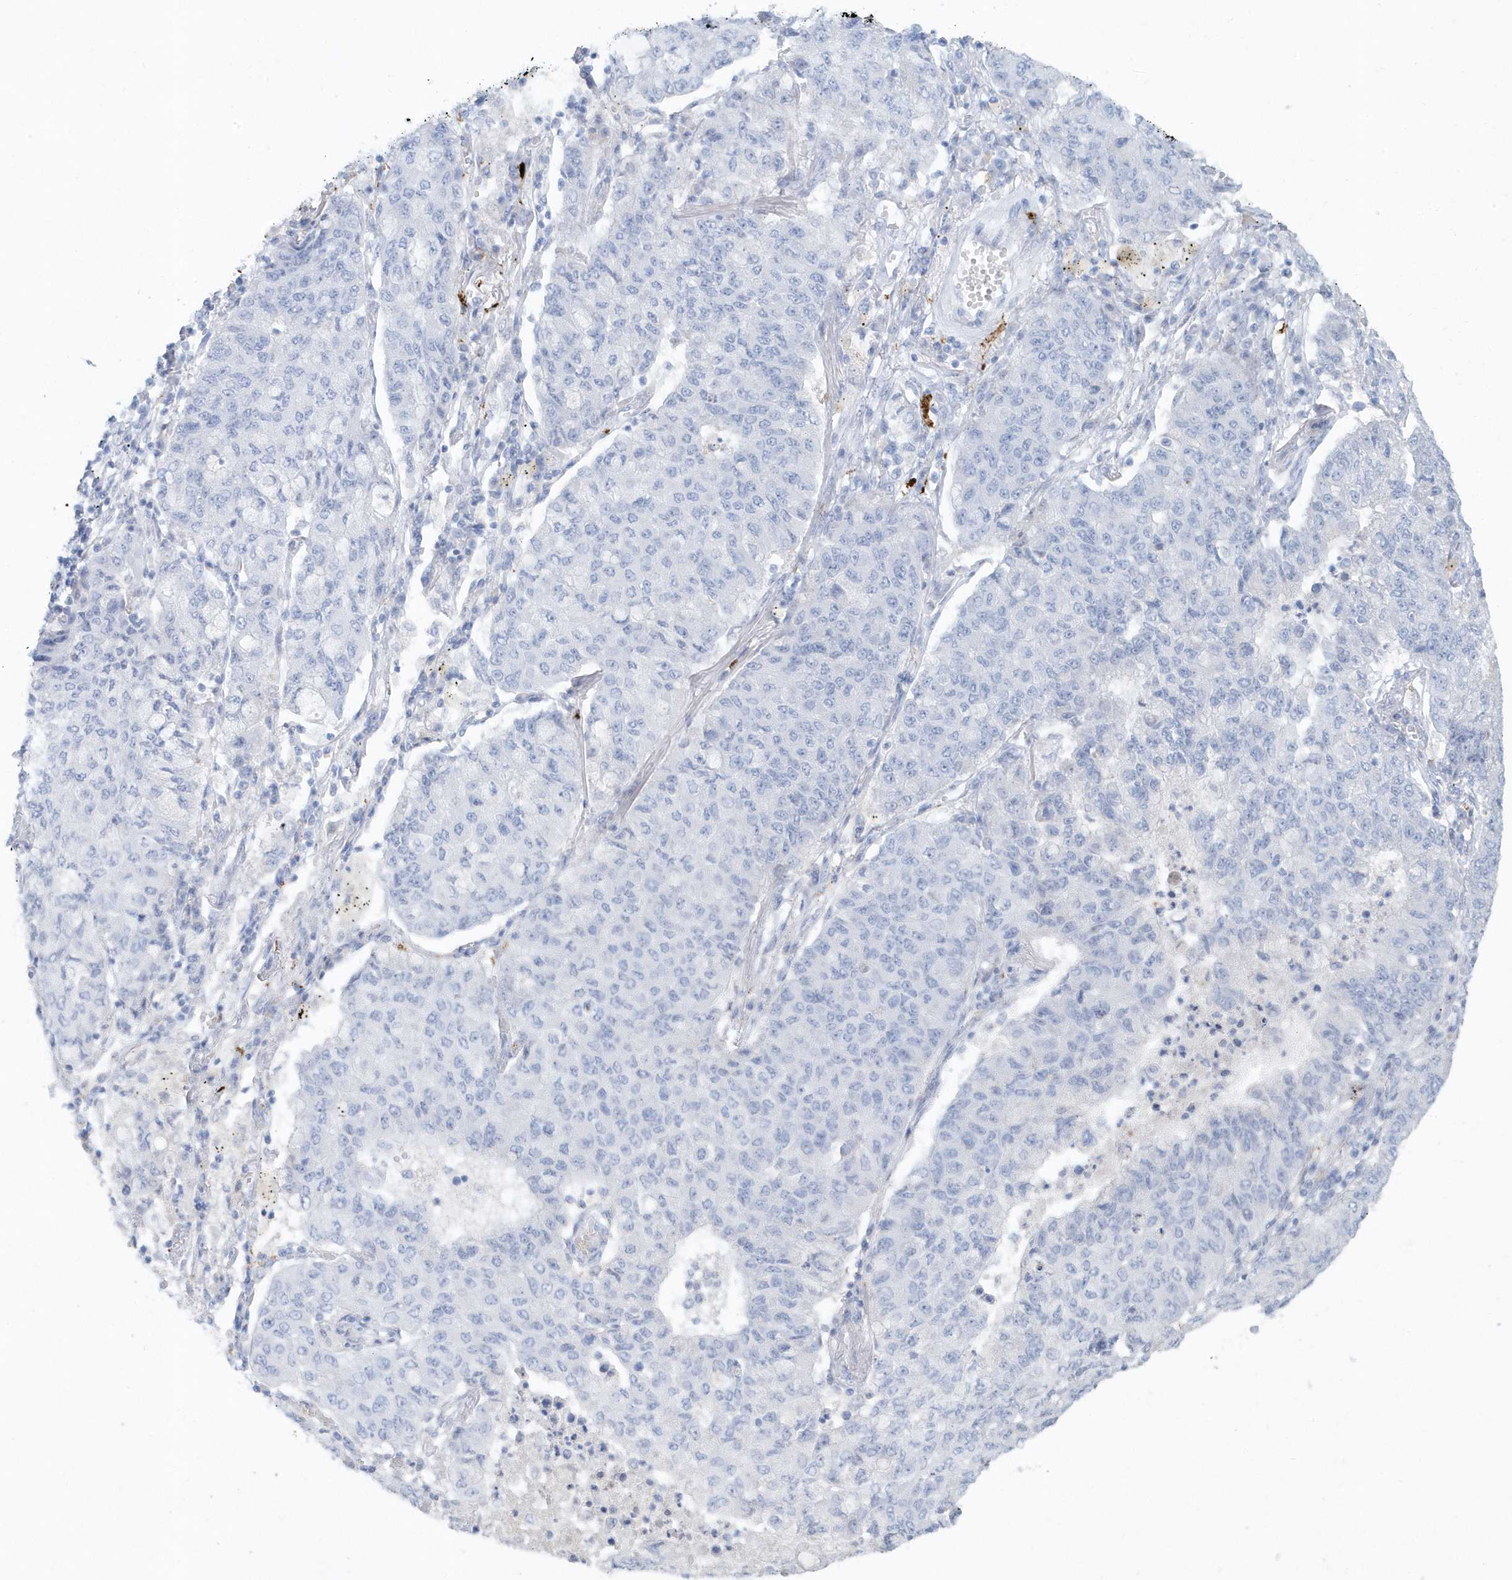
{"staining": {"intensity": "negative", "quantity": "none", "location": "none"}, "tissue": "lung cancer", "cell_type": "Tumor cells", "image_type": "cancer", "snomed": [{"axis": "morphology", "description": "Squamous cell carcinoma, NOS"}, {"axis": "topography", "description": "Lung"}], "caption": "IHC image of neoplastic tissue: squamous cell carcinoma (lung) stained with DAB (3,3'-diaminobenzidine) reveals no significant protein staining in tumor cells. (Stains: DAB IHC with hematoxylin counter stain, Microscopy: brightfield microscopy at high magnification).", "gene": "FAM98A", "patient": {"sex": "male", "age": 74}}